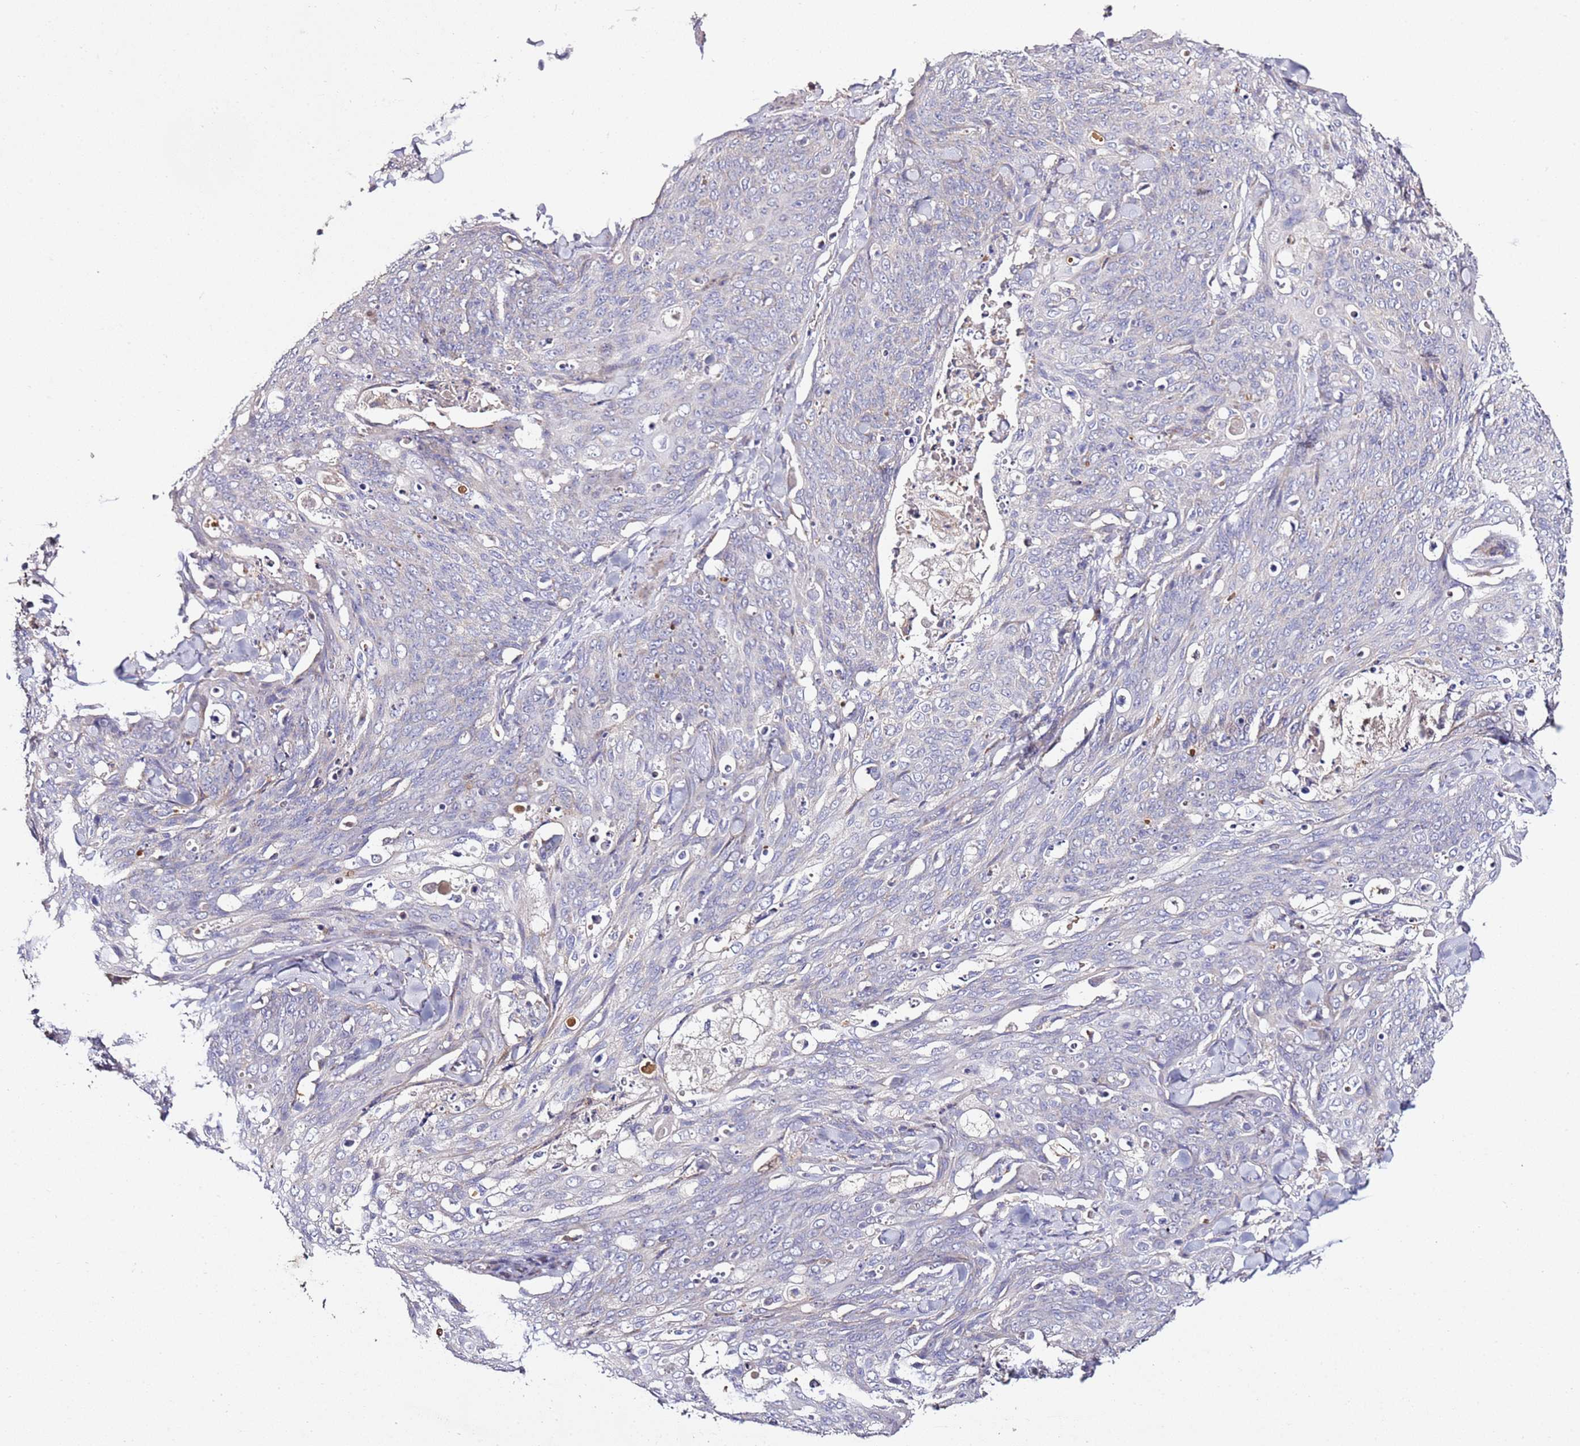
{"staining": {"intensity": "negative", "quantity": "none", "location": "none"}, "tissue": "skin cancer", "cell_type": "Tumor cells", "image_type": "cancer", "snomed": [{"axis": "morphology", "description": "Squamous cell carcinoma, NOS"}, {"axis": "topography", "description": "Skin"}, {"axis": "topography", "description": "Vulva"}], "caption": "Tumor cells show no significant positivity in skin squamous cell carcinoma.", "gene": "OR2B11", "patient": {"sex": "female", "age": 85}}